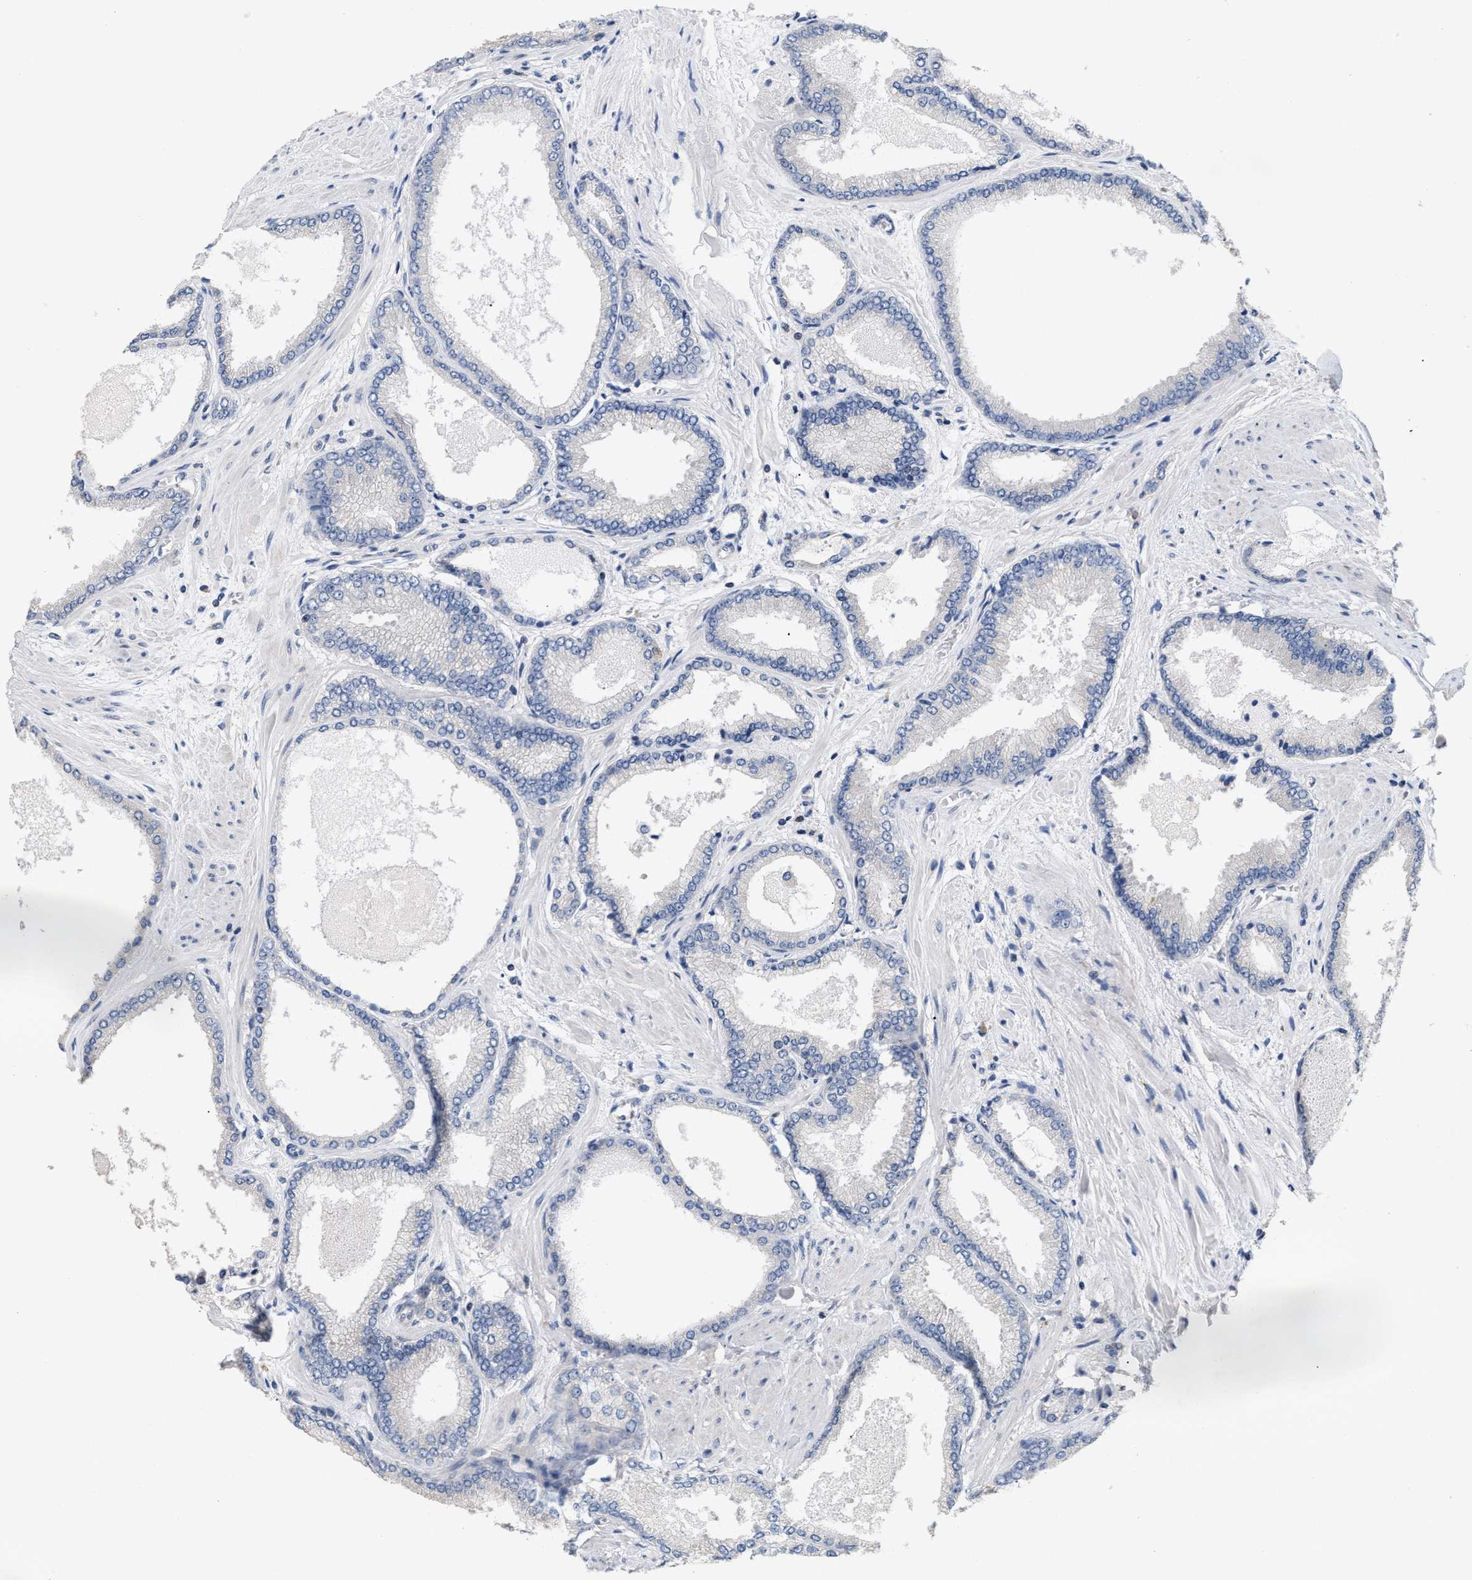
{"staining": {"intensity": "negative", "quantity": "none", "location": "none"}, "tissue": "prostate cancer", "cell_type": "Tumor cells", "image_type": "cancer", "snomed": [{"axis": "morphology", "description": "Adenocarcinoma, High grade"}, {"axis": "topography", "description": "Prostate"}], "caption": "Micrograph shows no protein expression in tumor cells of prostate cancer tissue.", "gene": "DBNL", "patient": {"sex": "male", "age": 61}}